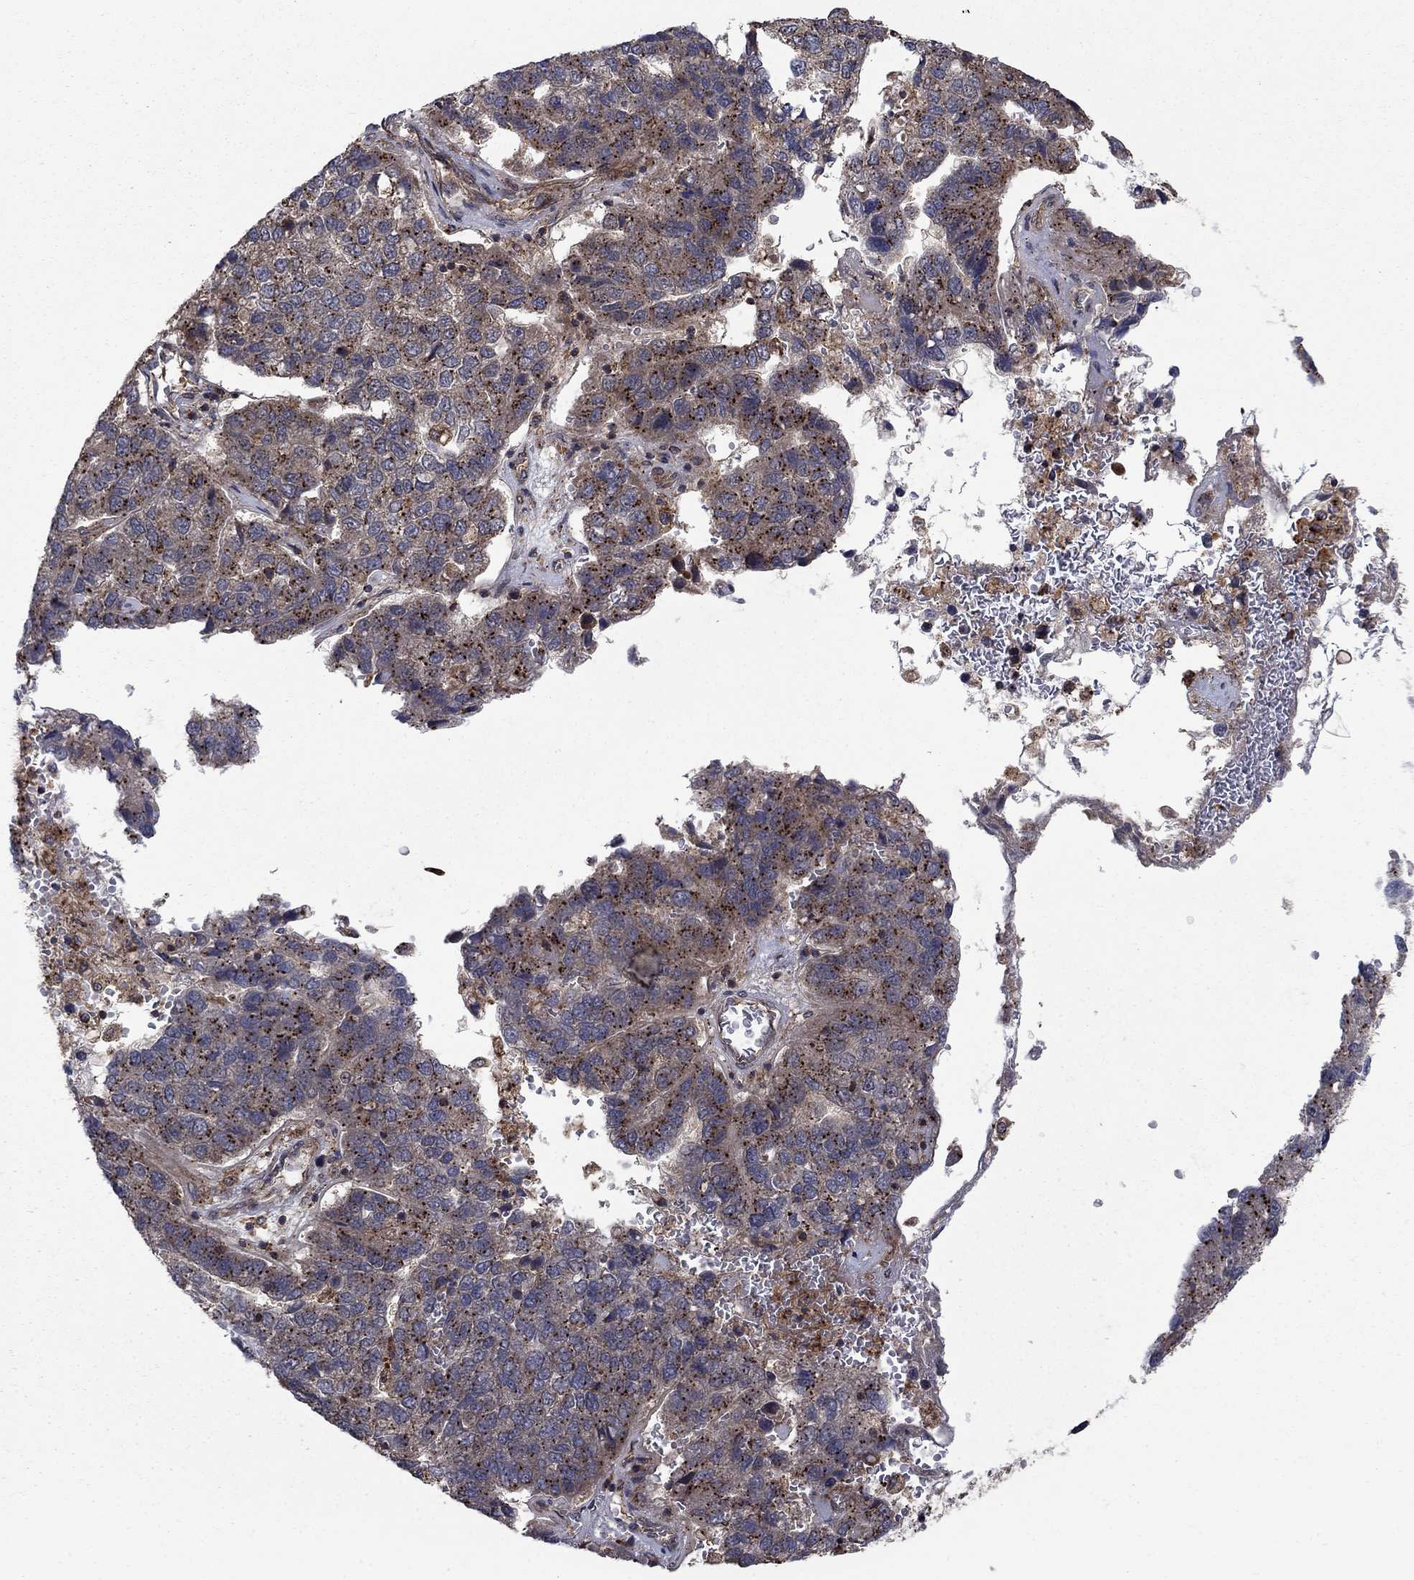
{"staining": {"intensity": "weak", "quantity": "25%-75%", "location": "cytoplasmic/membranous"}, "tissue": "pancreatic cancer", "cell_type": "Tumor cells", "image_type": "cancer", "snomed": [{"axis": "morphology", "description": "Adenocarcinoma, NOS"}, {"axis": "topography", "description": "Pancreas"}], "caption": "Pancreatic cancer (adenocarcinoma) stained with DAB (3,3'-diaminobenzidine) immunohistochemistry (IHC) demonstrates low levels of weak cytoplasmic/membranous staining in approximately 25%-75% of tumor cells.", "gene": "IFI35", "patient": {"sex": "female", "age": 61}}